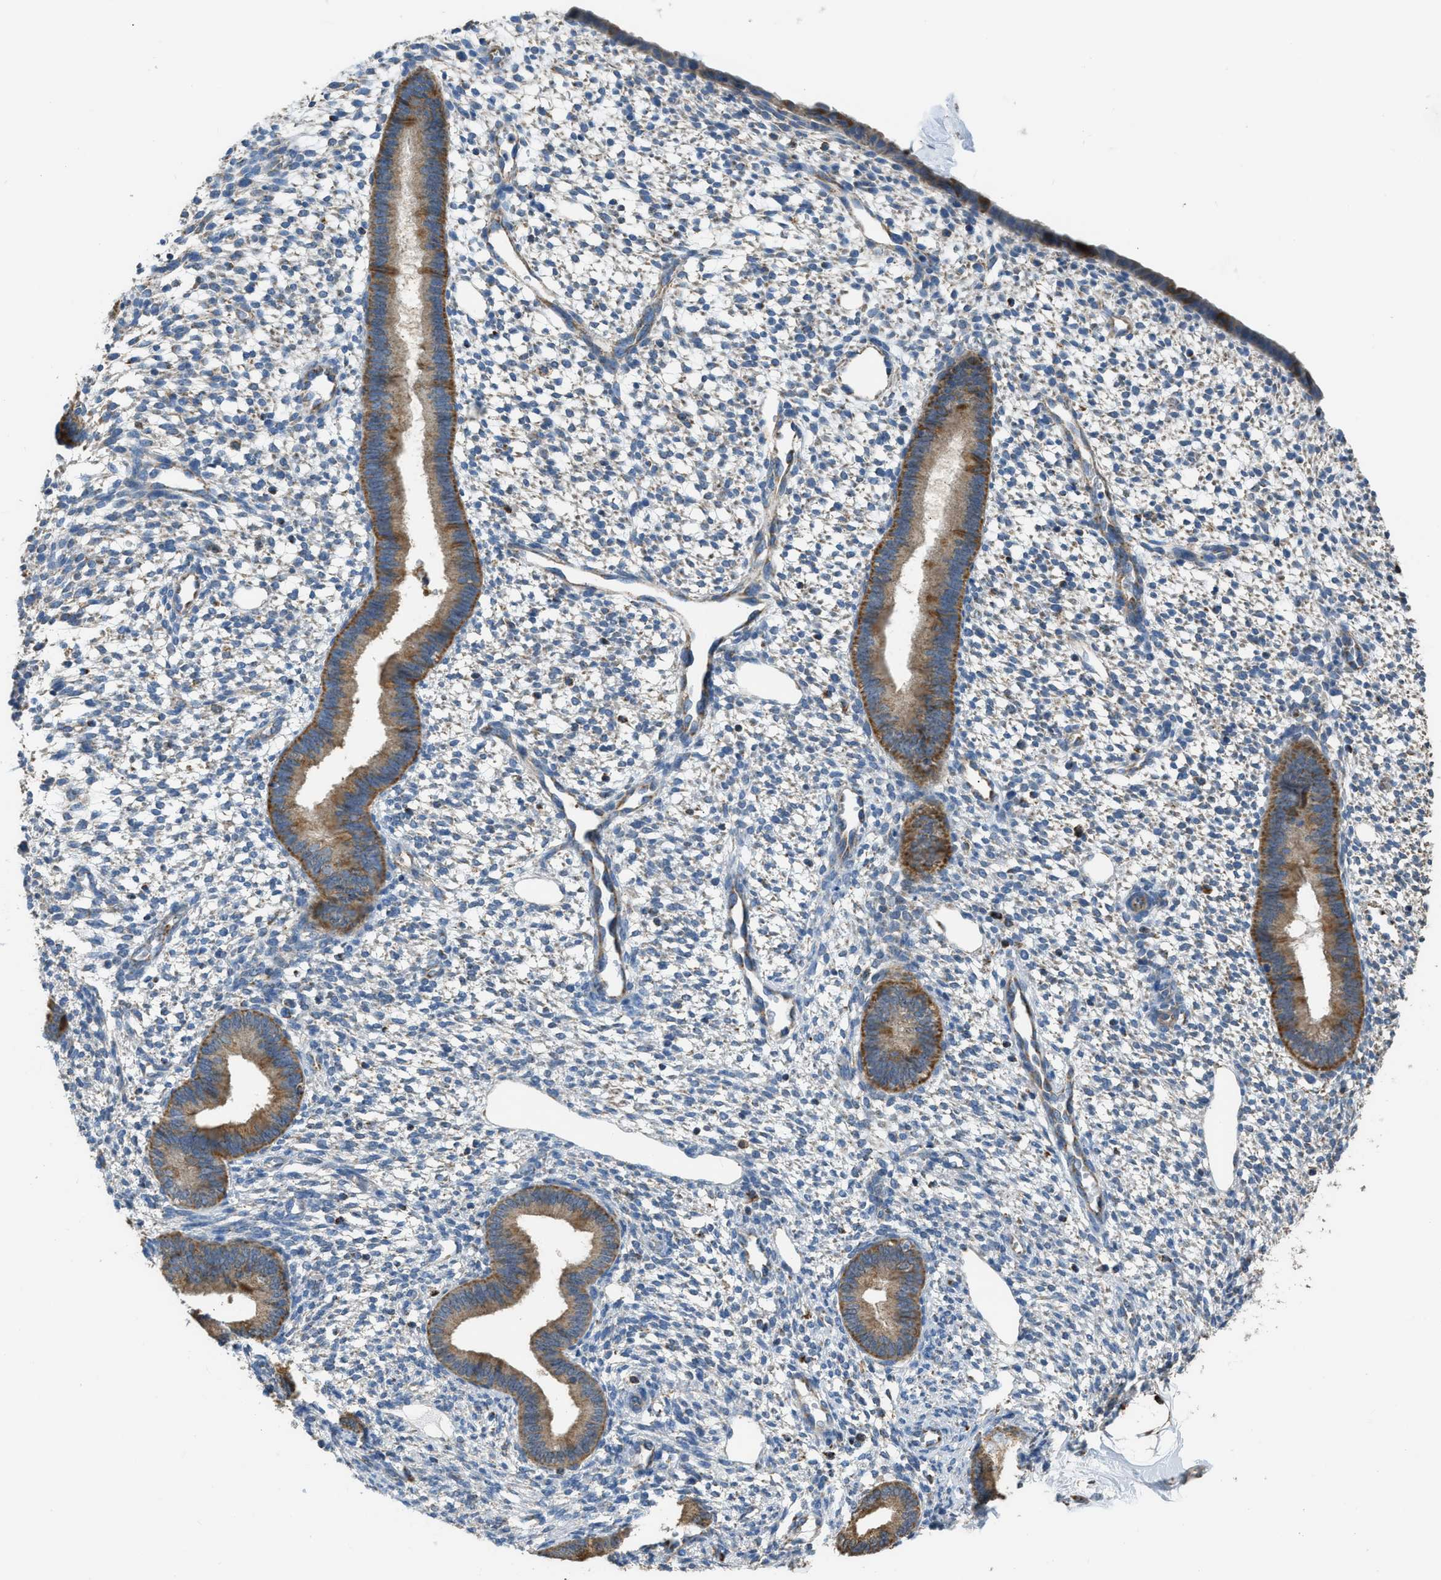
{"staining": {"intensity": "weak", "quantity": "25%-75%", "location": "cytoplasmic/membranous"}, "tissue": "endometrium", "cell_type": "Cells in endometrial stroma", "image_type": "normal", "snomed": [{"axis": "morphology", "description": "Normal tissue, NOS"}, {"axis": "topography", "description": "Endometrium"}], "caption": "IHC of unremarkable human endometrium reveals low levels of weak cytoplasmic/membranous positivity in about 25%-75% of cells in endometrial stroma. The staining was performed using DAB to visualize the protein expression in brown, while the nuclei were stained in blue with hematoxylin (Magnification: 20x).", "gene": "ETFB", "patient": {"sex": "female", "age": 46}}